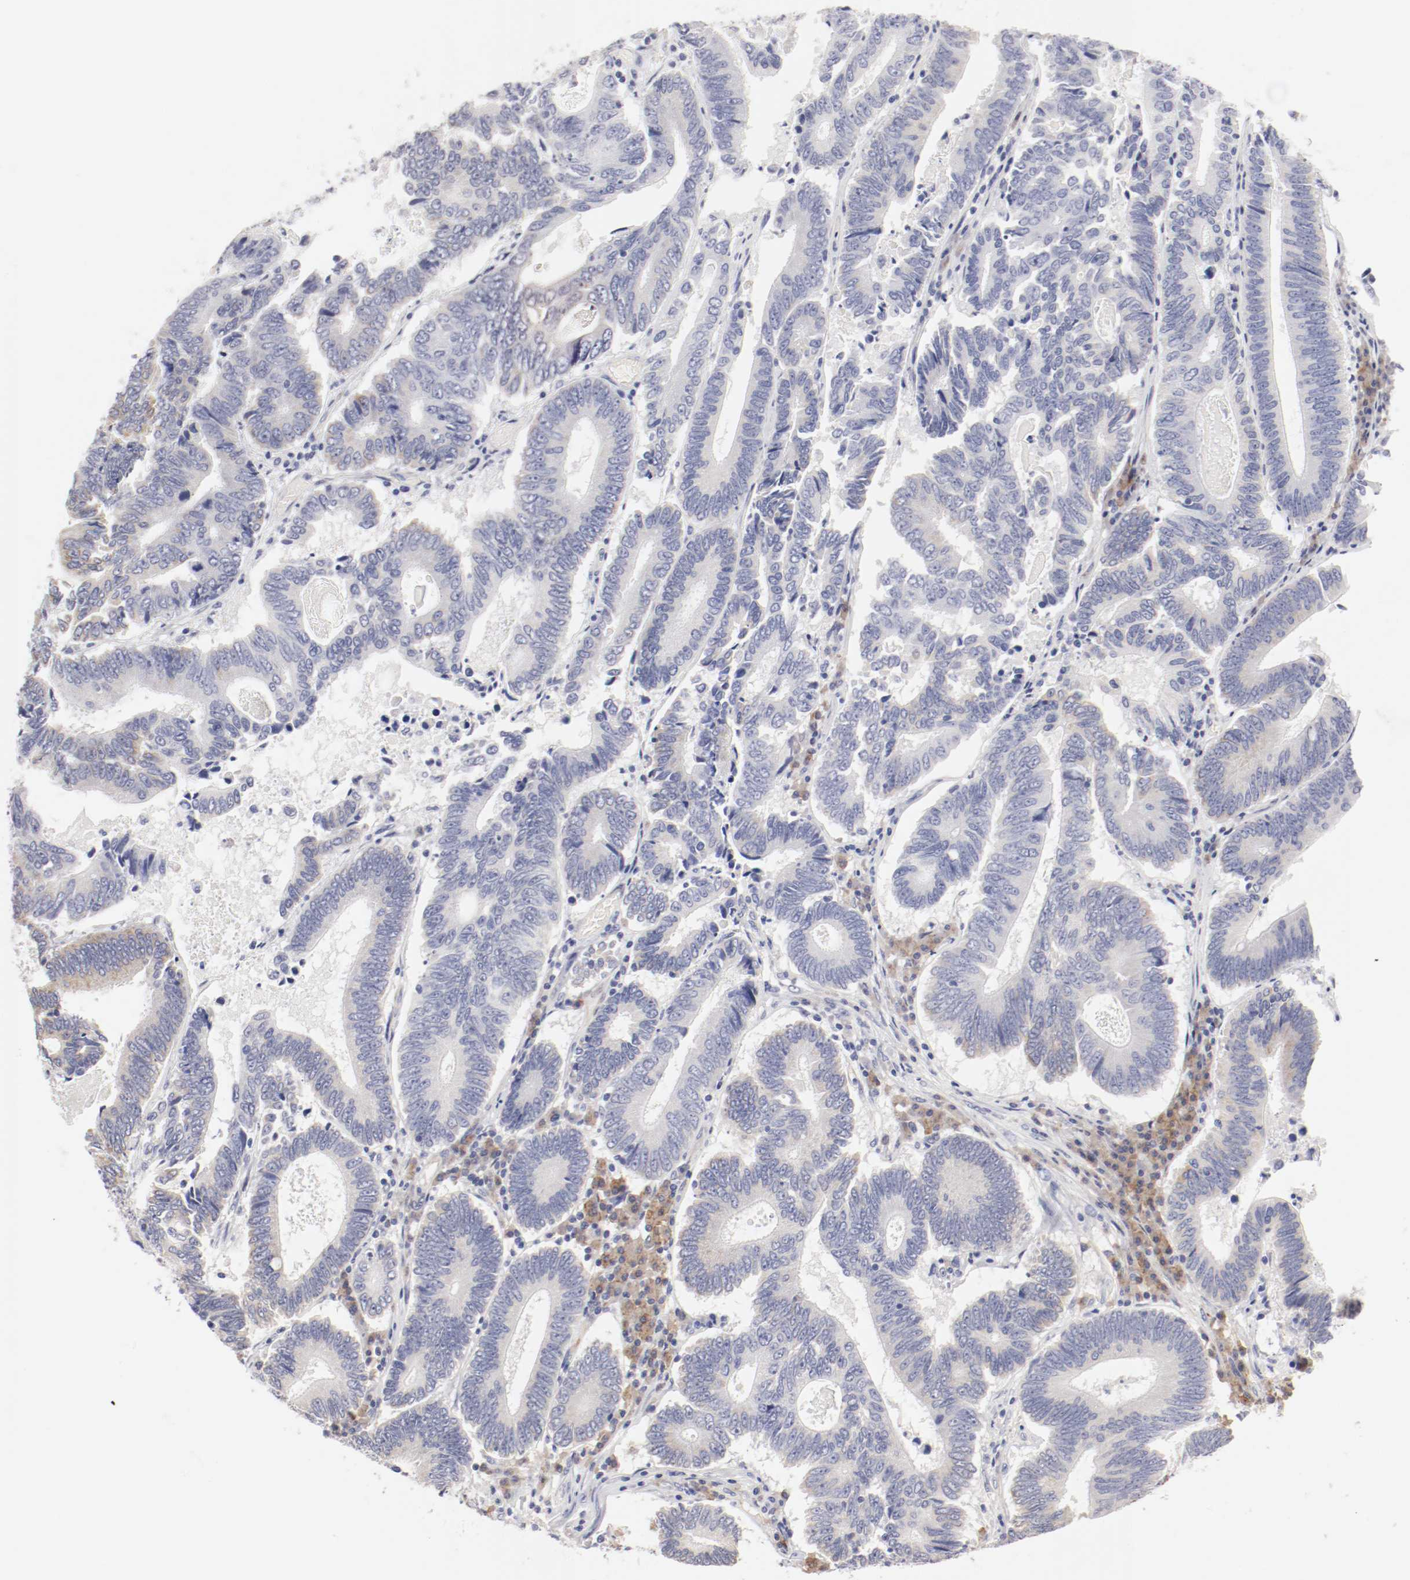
{"staining": {"intensity": "weak", "quantity": "<25%", "location": "cytoplasmic/membranous"}, "tissue": "colorectal cancer", "cell_type": "Tumor cells", "image_type": "cancer", "snomed": [{"axis": "morphology", "description": "Adenocarcinoma, NOS"}, {"axis": "topography", "description": "Colon"}], "caption": "A high-resolution histopathology image shows IHC staining of colorectal cancer, which exhibits no significant staining in tumor cells.", "gene": "LAX1", "patient": {"sex": "female", "age": 78}}